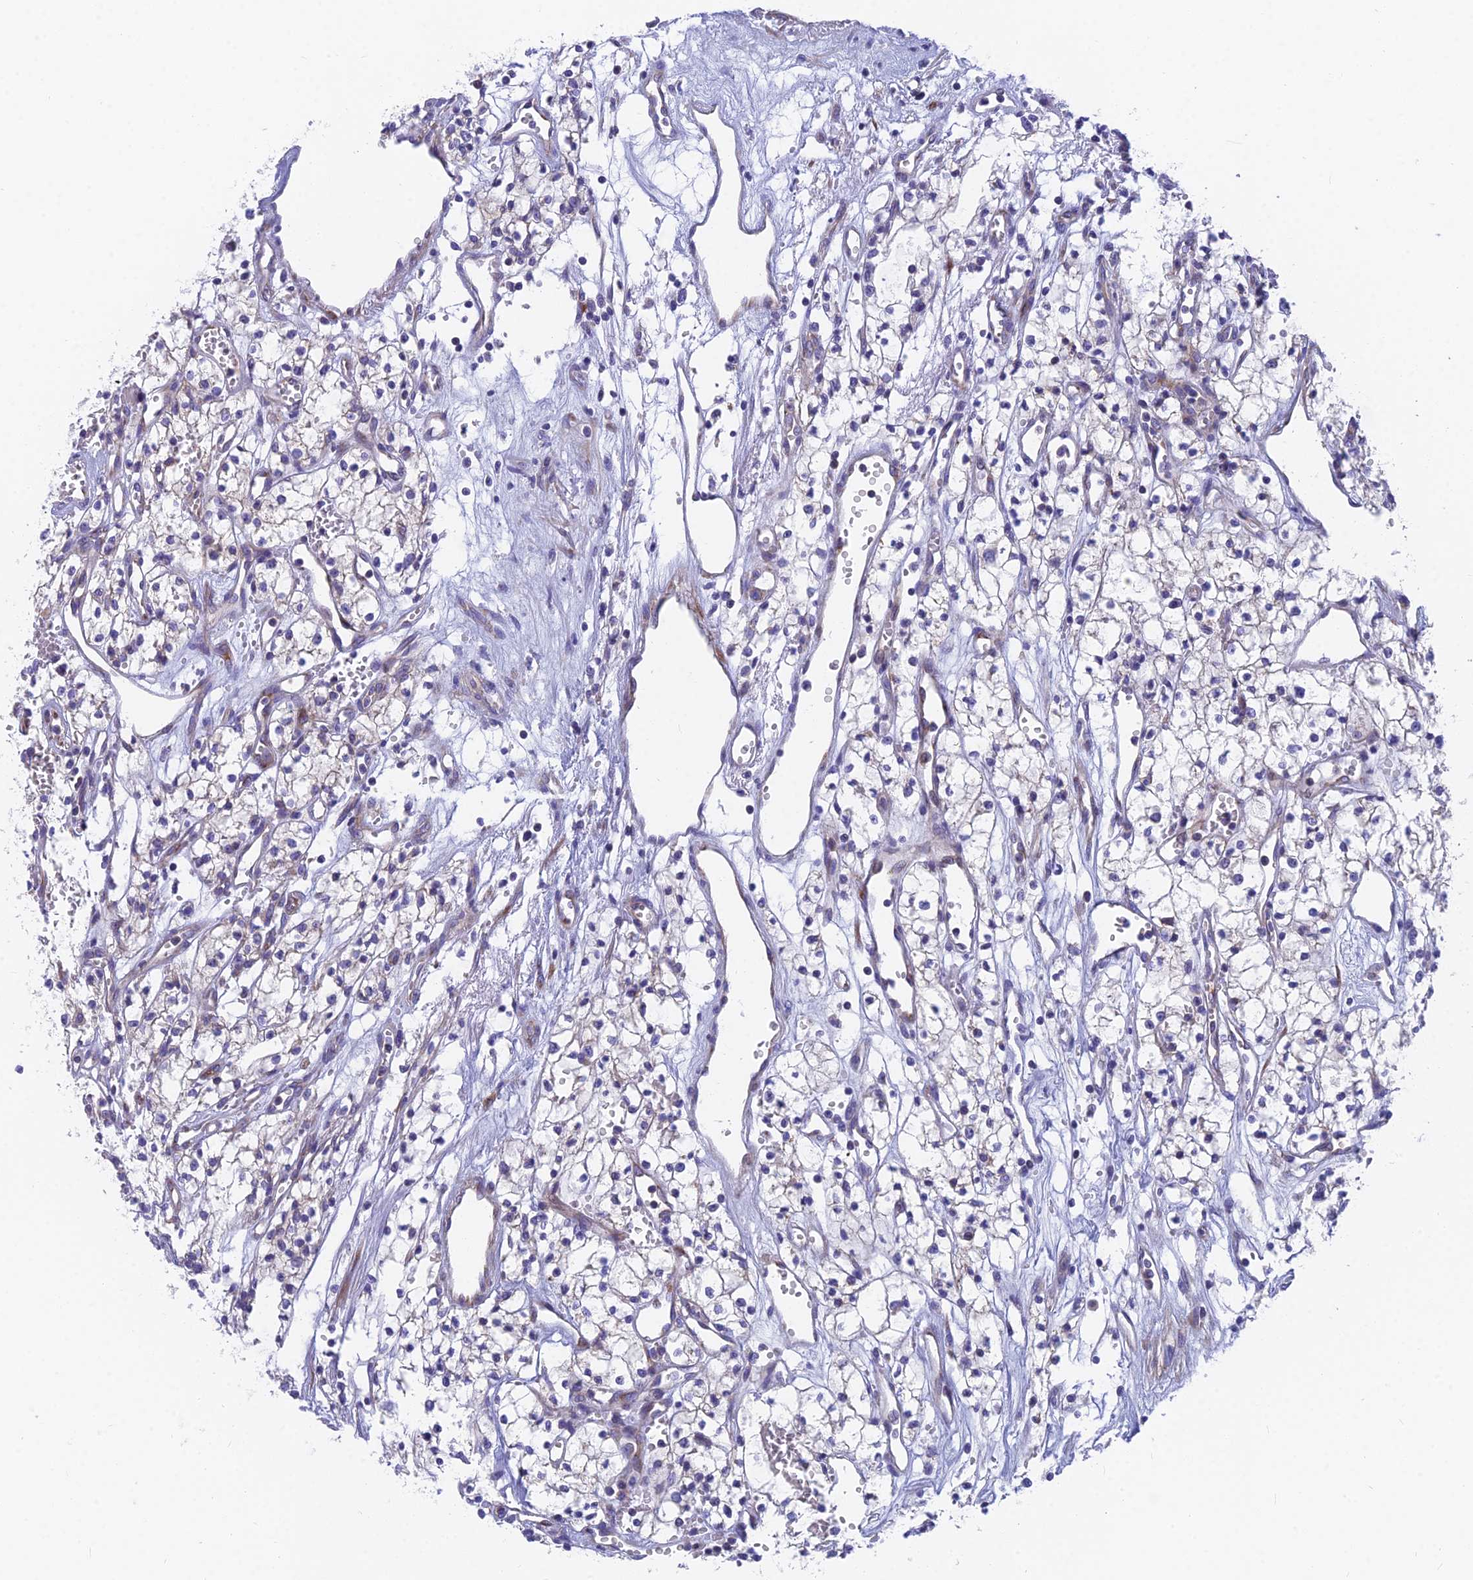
{"staining": {"intensity": "negative", "quantity": "none", "location": "none"}, "tissue": "renal cancer", "cell_type": "Tumor cells", "image_type": "cancer", "snomed": [{"axis": "morphology", "description": "Adenocarcinoma, NOS"}, {"axis": "topography", "description": "Kidney"}], "caption": "DAB immunohistochemical staining of renal adenocarcinoma reveals no significant expression in tumor cells.", "gene": "MVB12A", "patient": {"sex": "male", "age": 59}}